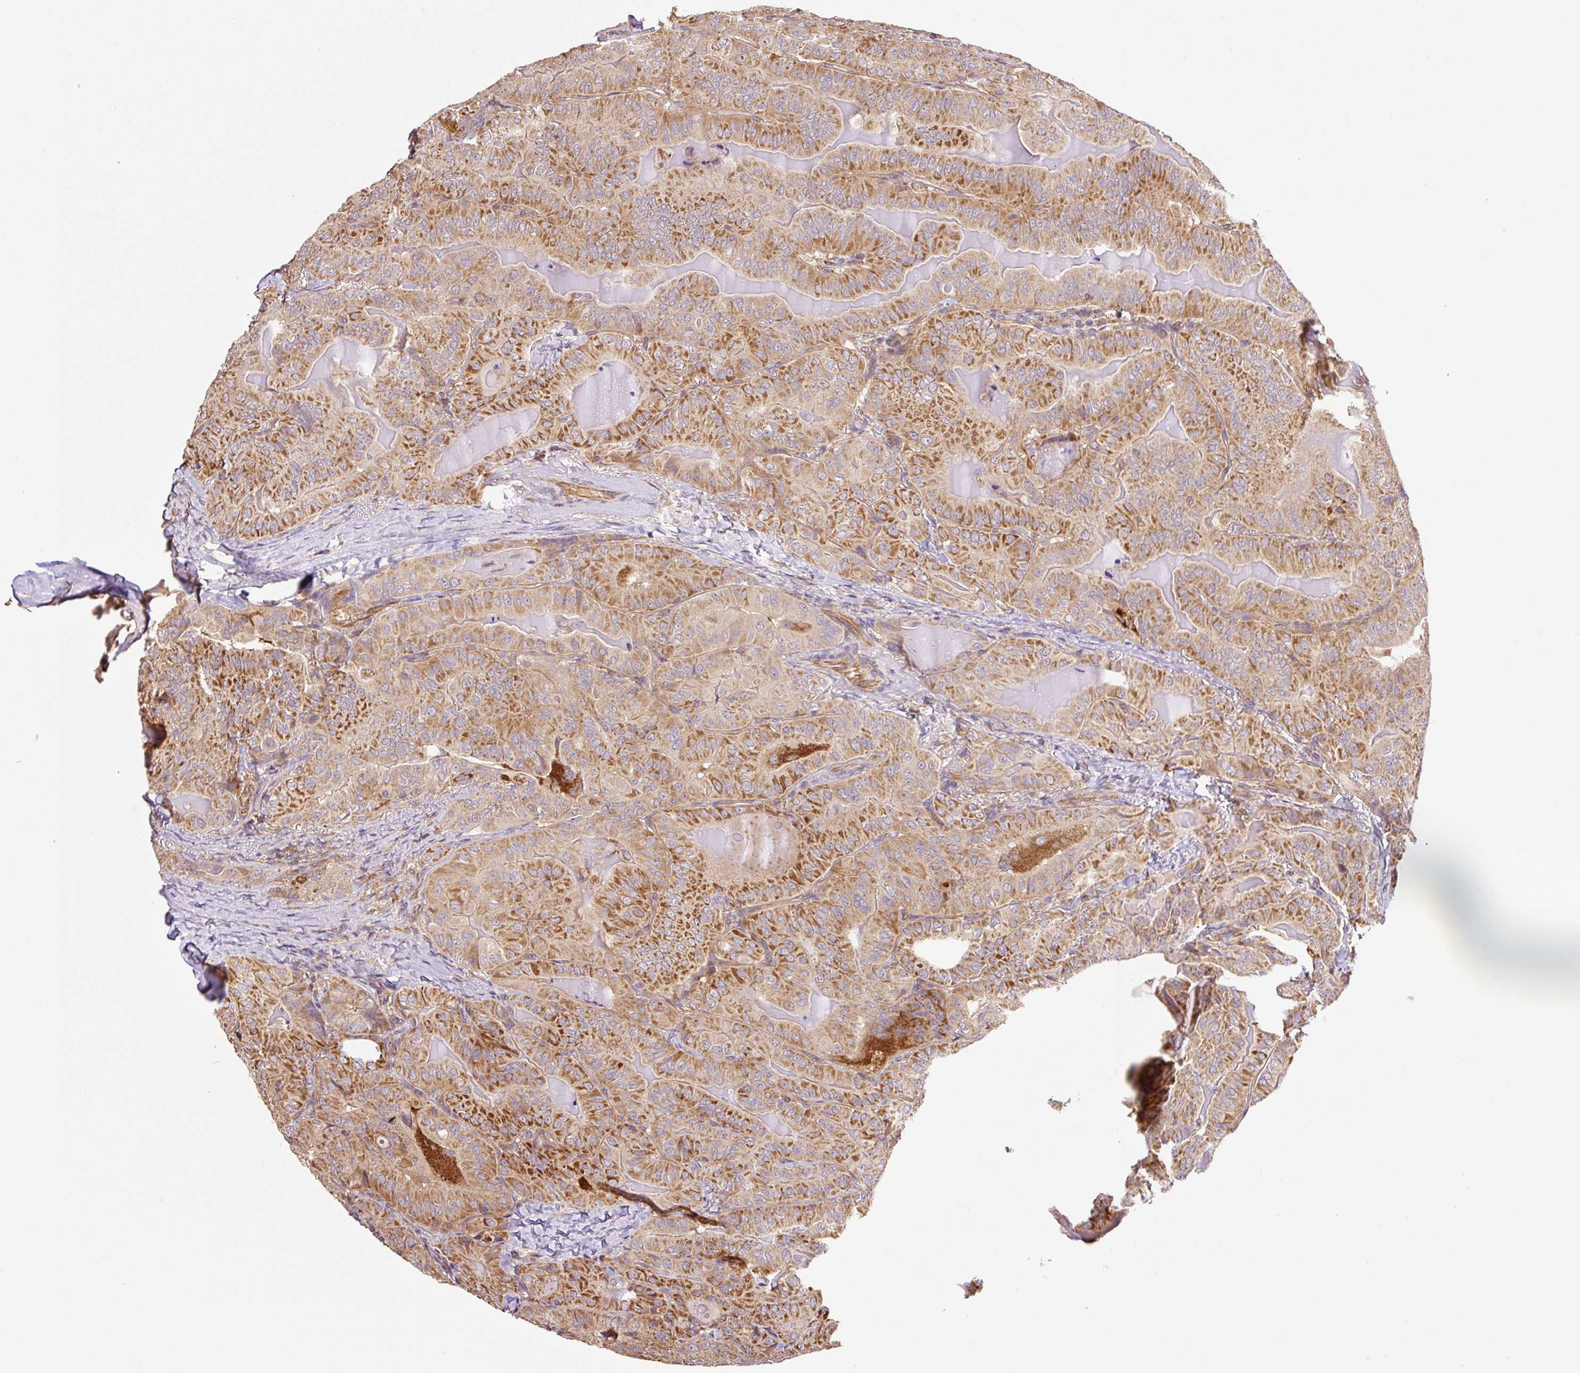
{"staining": {"intensity": "moderate", "quantity": ">75%", "location": "cytoplasmic/membranous"}, "tissue": "thyroid cancer", "cell_type": "Tumor cells", "image_type": "cancer", "snomed": [{"axis": "morphology", "description": "Papillary adenocarcinoma, NOS"}, {"axis": "topography", "description": "Thyroid gland"}], "caption": "A micrograph of human thyroid cancer (papillary adenocarcinoma) stained for a protein reveals moderate cytoplasmic/membranous brown staining in tumor cells. (DAB (3,3'-diaminobenzidine) IHC, brown staining for protein, blue staining for nuclei).", "gene": "PCK2", "patient": {"sex": "female", "age": 68}}